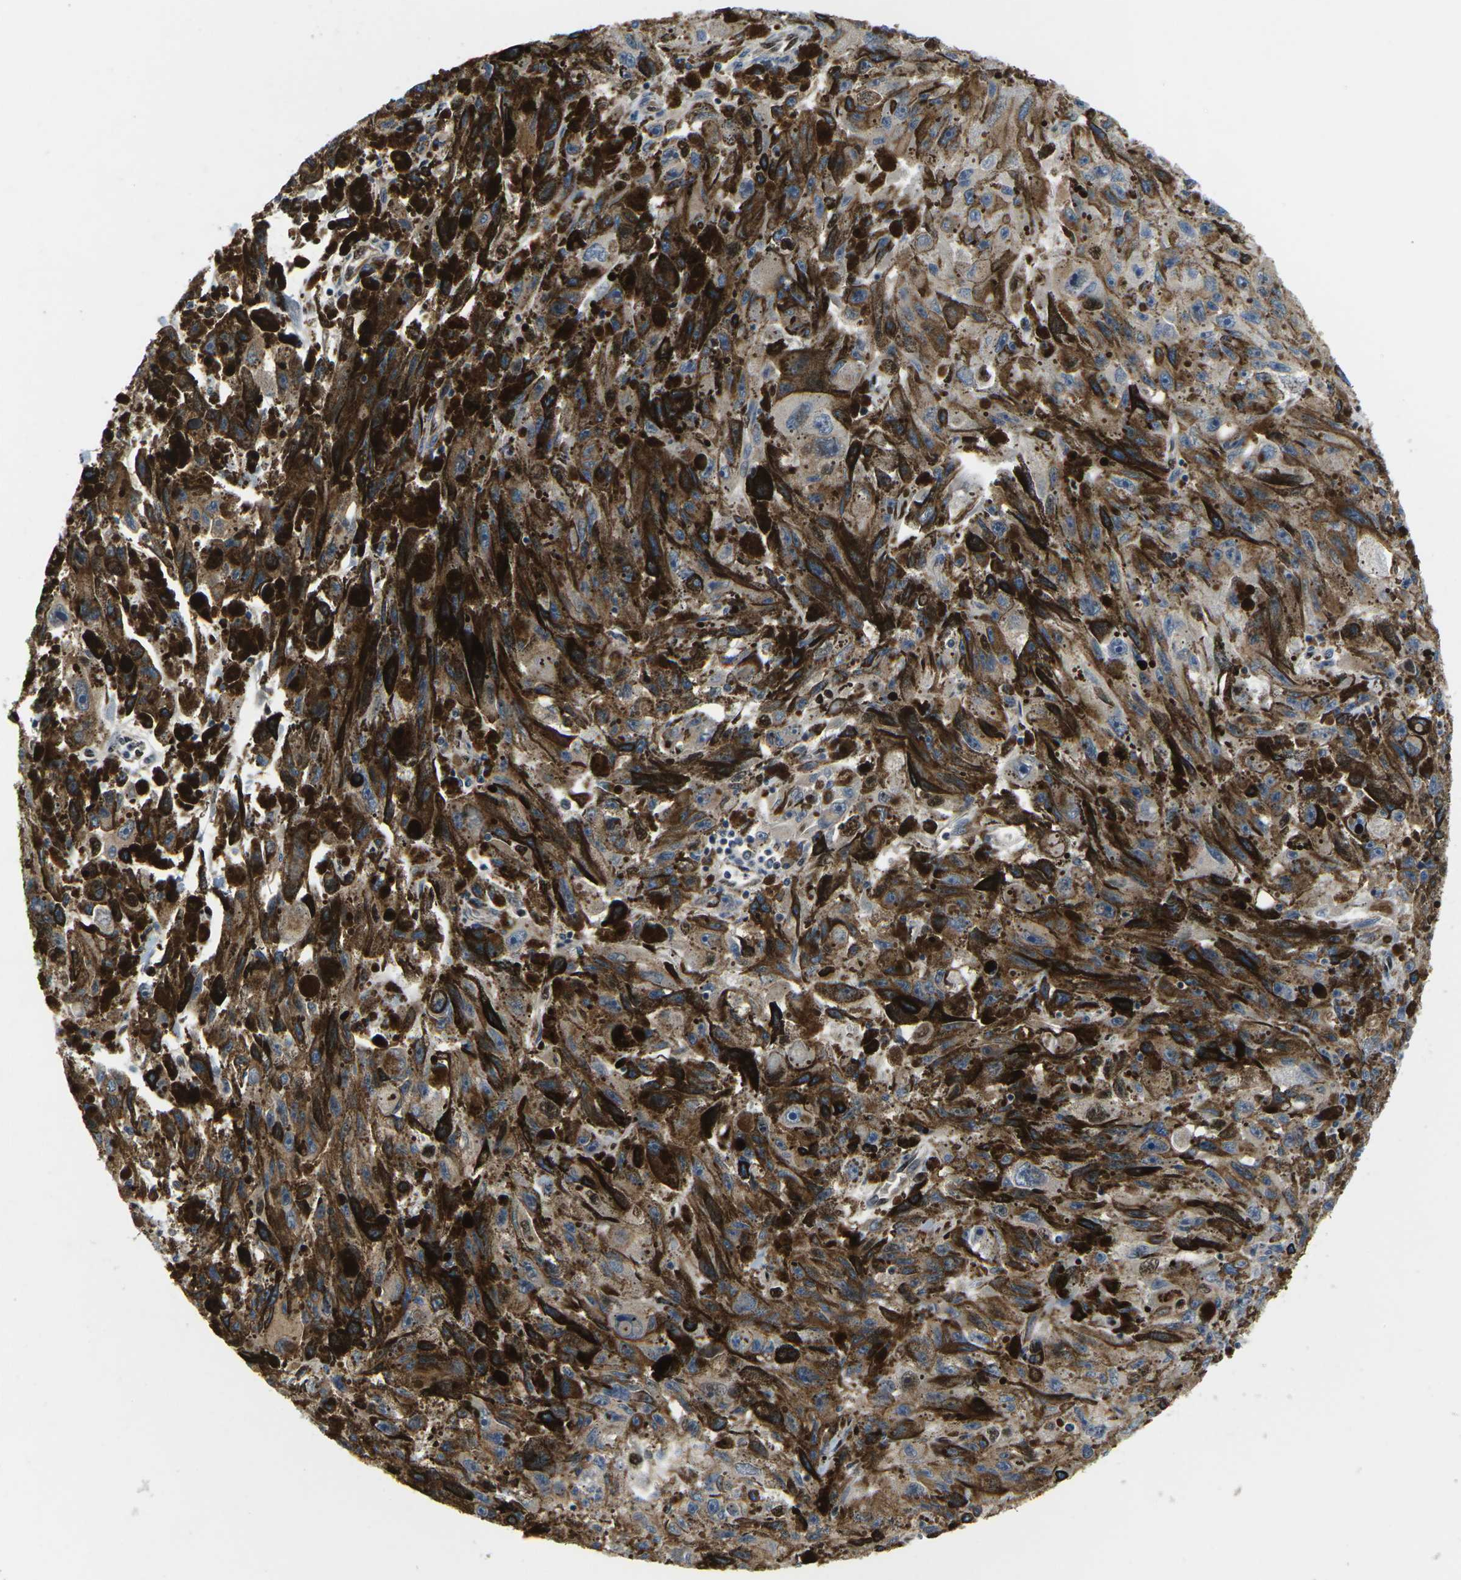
{"staining": {"intensity": "moderate", "quantity": "<25%", "location": "cytoplasmic/membranous,nuclear"}, "tissue": "melanoma", "cell_type": "Tumor cells", "image_type": "cancer", "snomed": [{"axis": "morphology", "description": "Malignant melanoma, NOS"}, {"axis": "topography", "description": "Skin"}], "caption": "Moderate cytoplasmic/membranous and nuclear protein staining is present in about <25% of tumor cells in melanoma.", "gene": "ERBB4", "patient": {"sex": "female", "age": 104}}